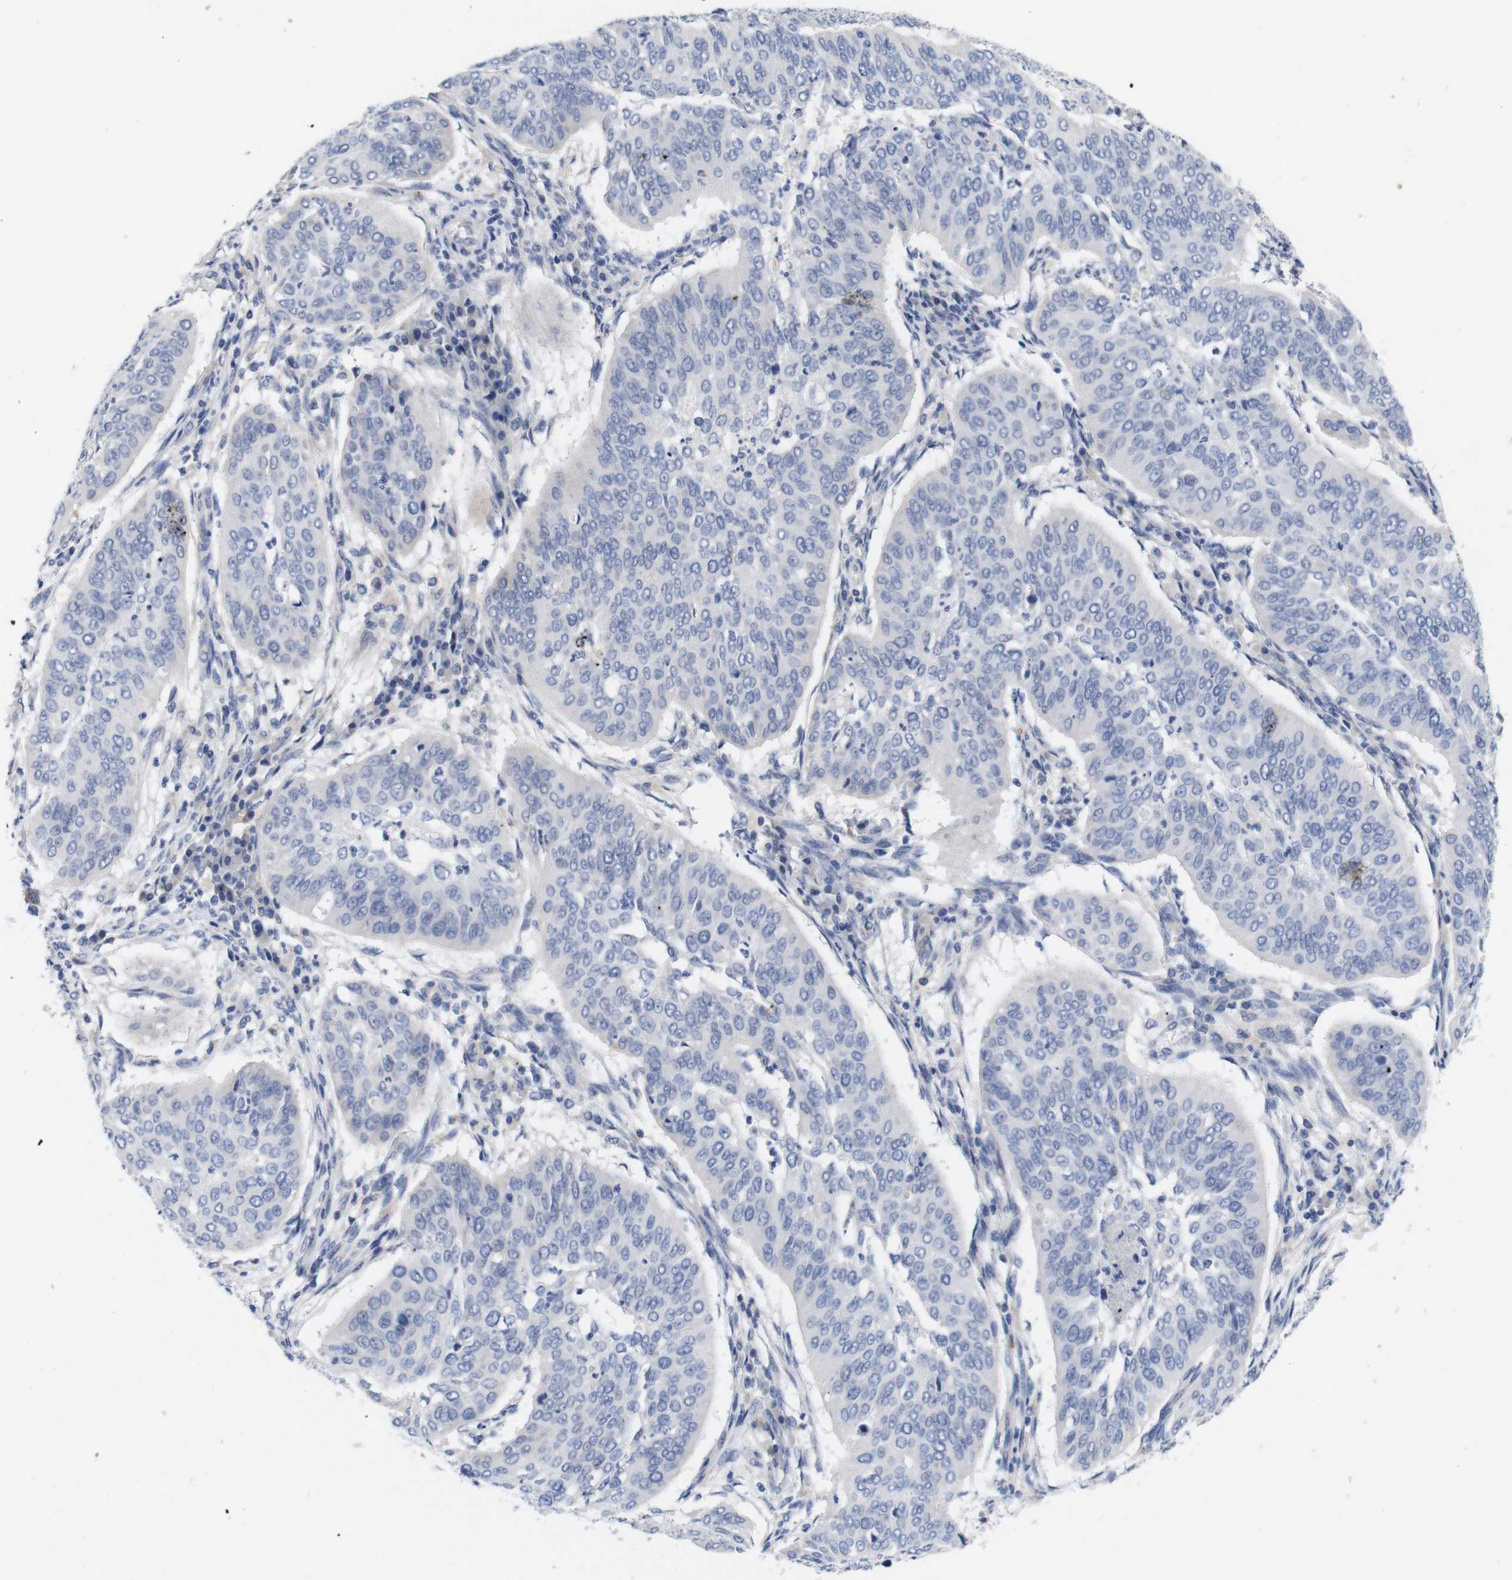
{"staining": {"intensity": "negative", "quantity": "none", "location": "none"}, "tissue": "cervical cancer", "cell_type": "Tumor cells", "image_type": "cancer", "snomed": [{"axis": "morphology", "description": "Normal tissue, NOS"}, {"axis": "morphology", "description": "Squamous cell carcinoma, NOS"}, {"axis": "topography", "description": "Cervix"}], "caption": "IHC image of cervical squamous cell carcinoma stained for a protein (brown), which displays no positivity in tumor cells. (DAB IHC with hematoxylin counter stain).", "gene": "TNNI3", "patient": {"sex": "female", "age": 39}}